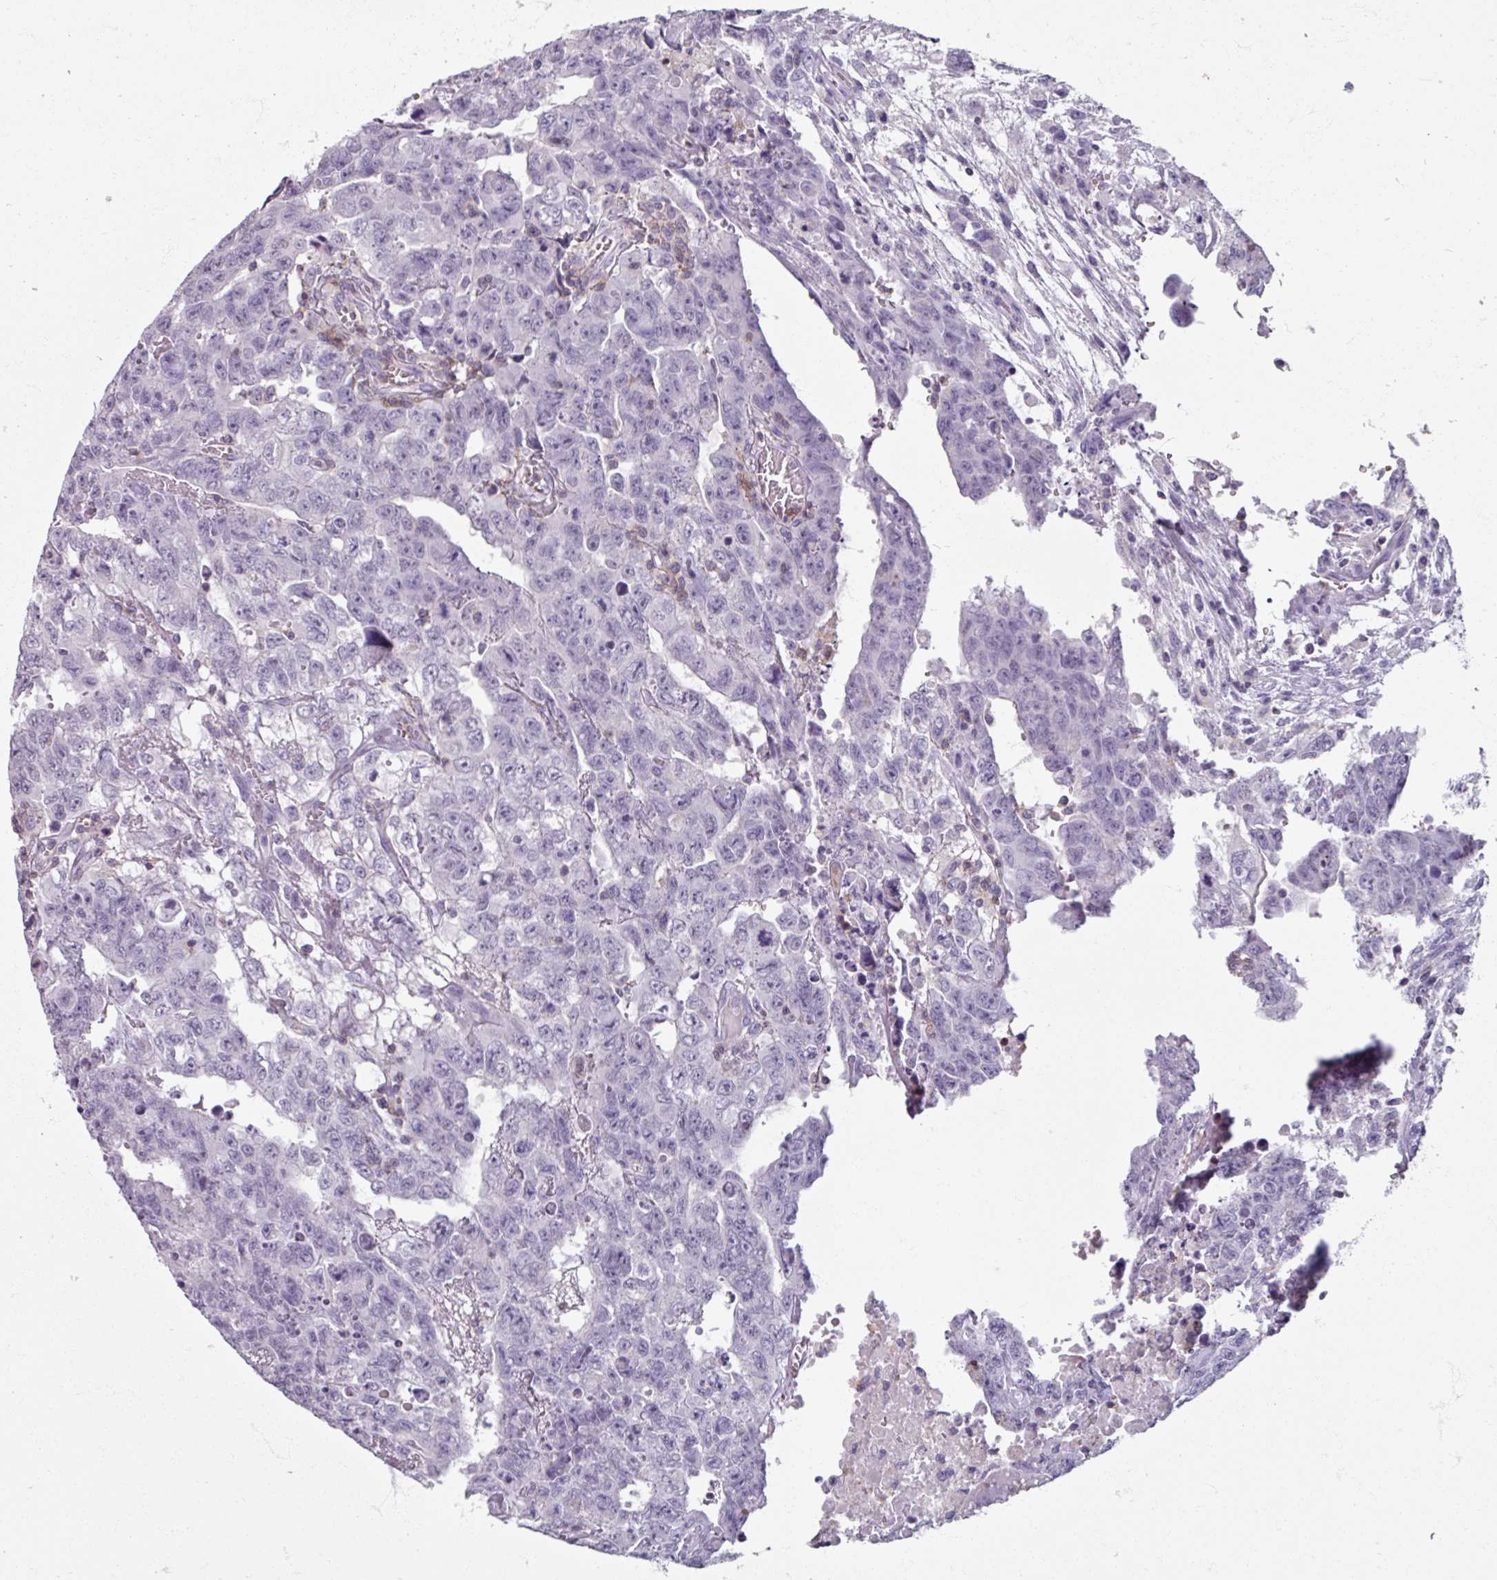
{"staining": {"intensity": "negative", "quantity": "none", "location": "none"}, "tissue": "testis cancer", "cell_type": "Tumor cells", "image_type": "cancer", "snomed": [{"axis": "morphology", "description": "Carcinoma, Embryonal, NOS"}, {"axis": "topography", "description": "Testis"}], "caption": "Immunohistochemical staining of testis cancer (embryonal carcinoma) displays no significant expression in tumor cells.", "gene": "PTPRC", "patient": {"sex": "male", "age": 24}}